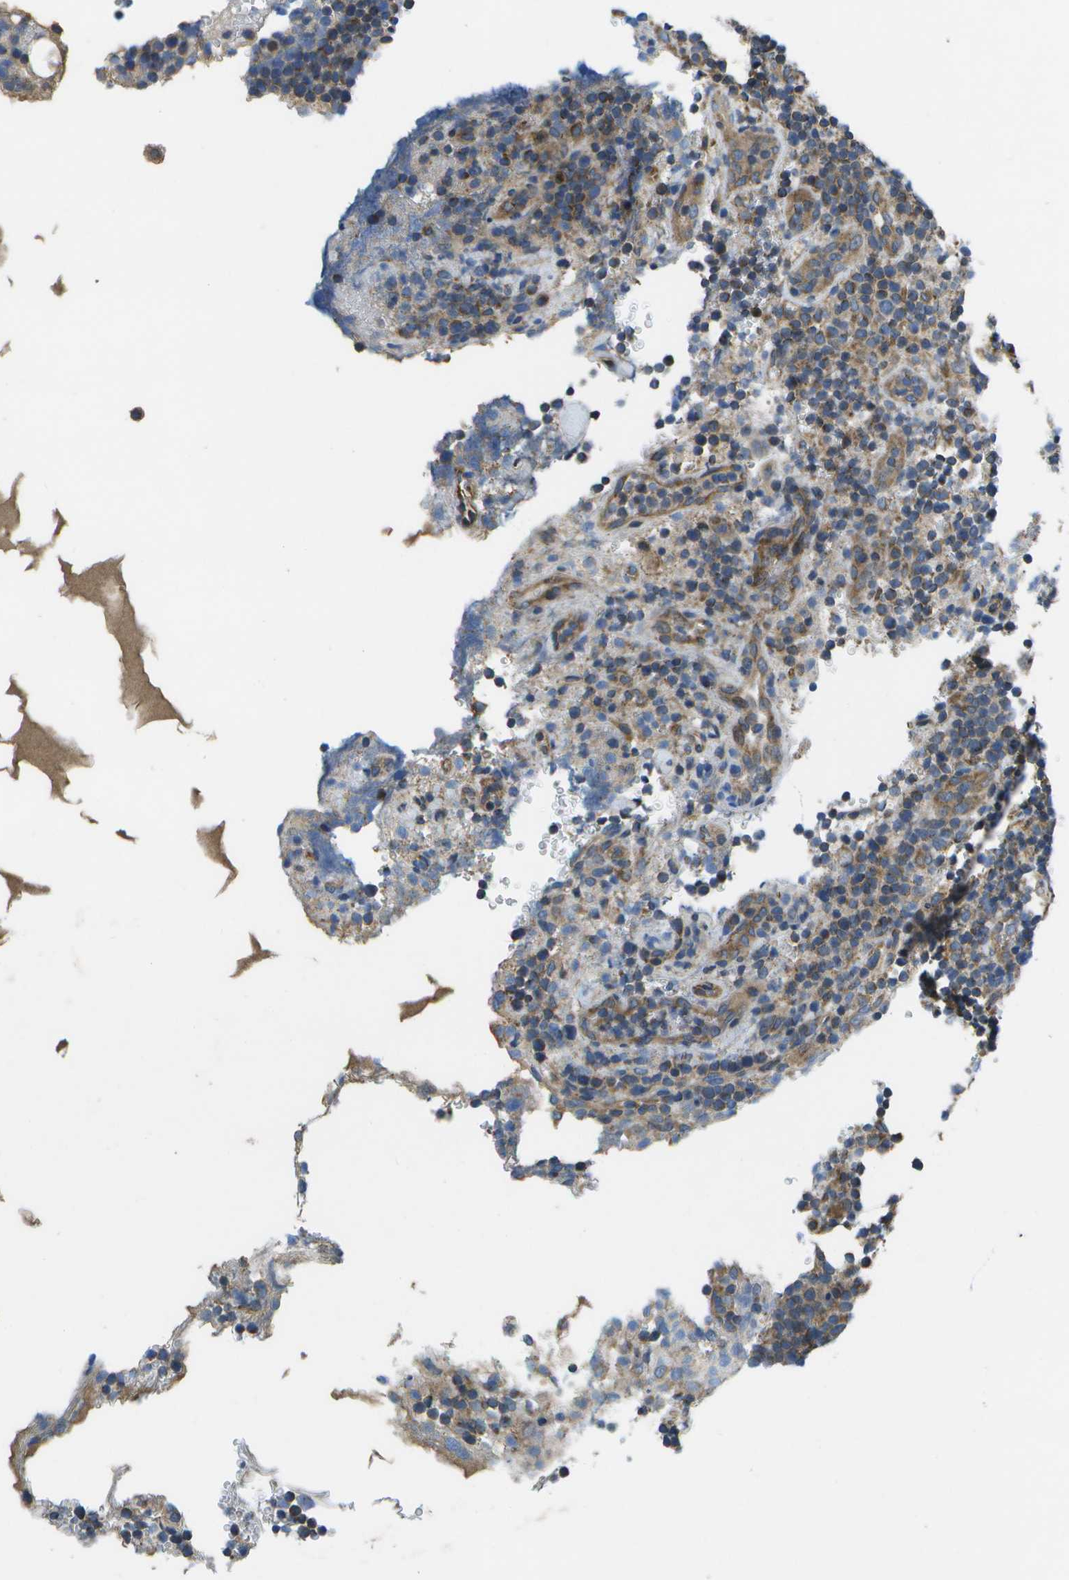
{"staining": {"intensity": "moderate", "quantity": "25%-75%", "location": "cytoplasmic/membranous"}, "tissue": "lymphoma", "cell_type": "Tumor cells", "image_type": "cancer", "snomed": [{"axis": "morphology", "description": "Malignant lymphoma, non-Hodgkin's type, High grade"}, {"axis": "topography", "description": "Lymph node"}], "caption": "A micrograph of human lymphoma stained for a protein demonstrates moderate cytoplasmic/membranous brown staining in tumor cells.", "gene": "MVK", "patient": {"sex": "male", "age": 61}}